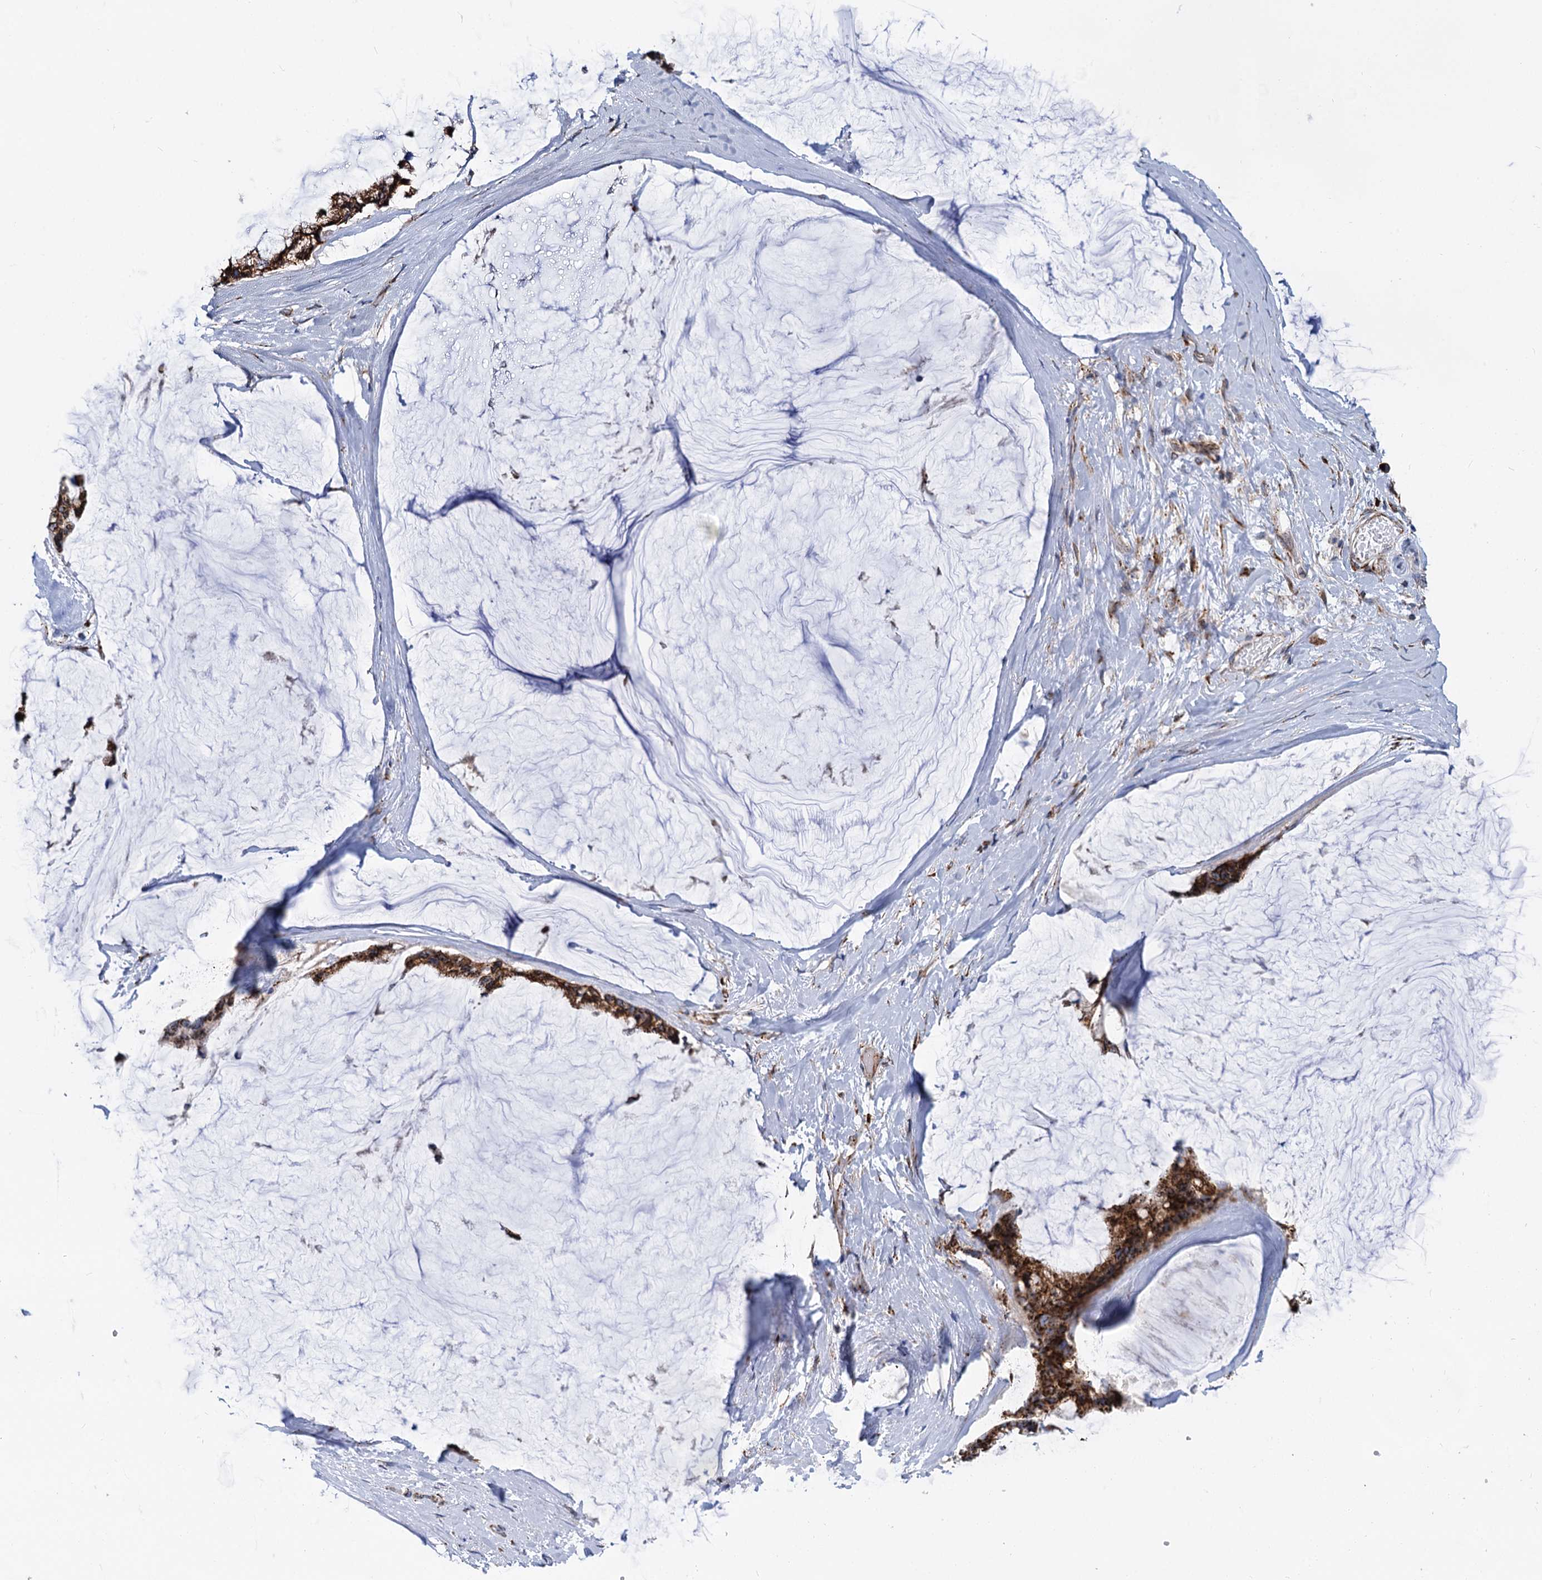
{"staining": {"intensity": "strong", "quantity": ">75%", "location": "cytoplasmic/membranous"}, "tissue": "ovarian cancer", "cell_type": "Tumor cells", "image_type": "cancer", "snomed": [{"axis": "morphology", "description": "Cystadenocarcinoma, mucinous, NOS"}, {"axis": "topography", "description": "Ovary"}], "caption": "This micrograph reveals ovarian mucinous cystadenocarcinoma stained with immunohistochemistry to label a protein in brown. The cytoplasmic/membranous of tumor cells show strong positivity for the protein. Nuclei are counter-stained blue.", "gene": "SUPT20H", "patient": {"sex": "female", "age": 39}}